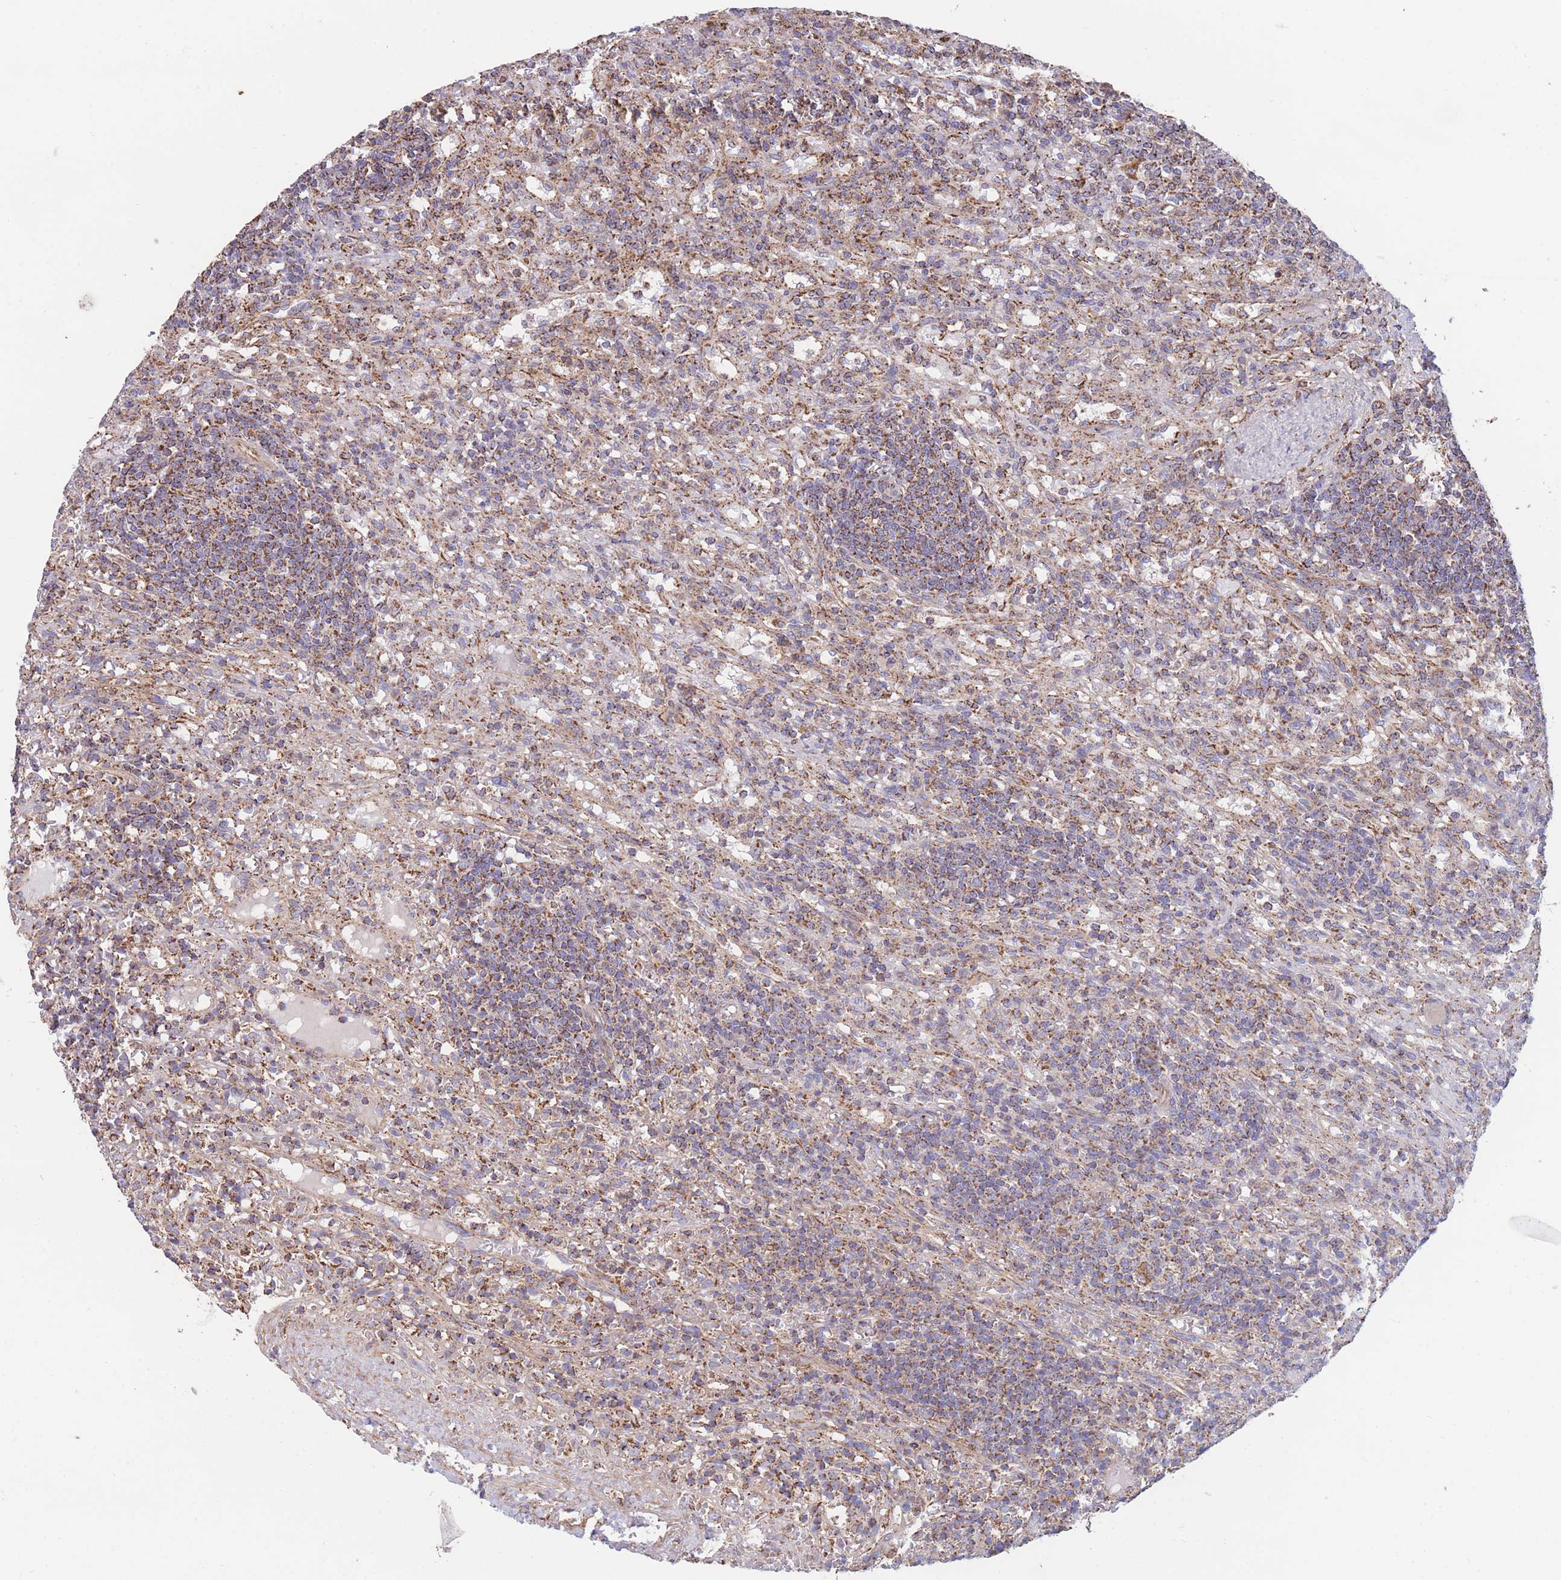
{"staining": {"intensity": "moderate", "quantity": "<25%", "location": "cytoplasmic/membranous"}, "tissue": "lymphoma", "cell_type": "Tumor cells", "image_type": "cancer", "snomed": [{"axis": "morphology", "description": "Malignant lymphoma, non-Hodgkin's type, Low grade"}, {"axis": "topography", "description": "Spleen"}], "caption": "Immunohistochemistry photomicrograph of neoplastic tissue: lymphoma stained using immunohistochemistry reveals low levels of moderate protein expression localized specifically in the cytoplasmic/membranous of tumor cells, appearing as a cytoplasmic/membranous brown color.", "gene": "FKBP8", "patient": {"sex": "male", "age": 76}}